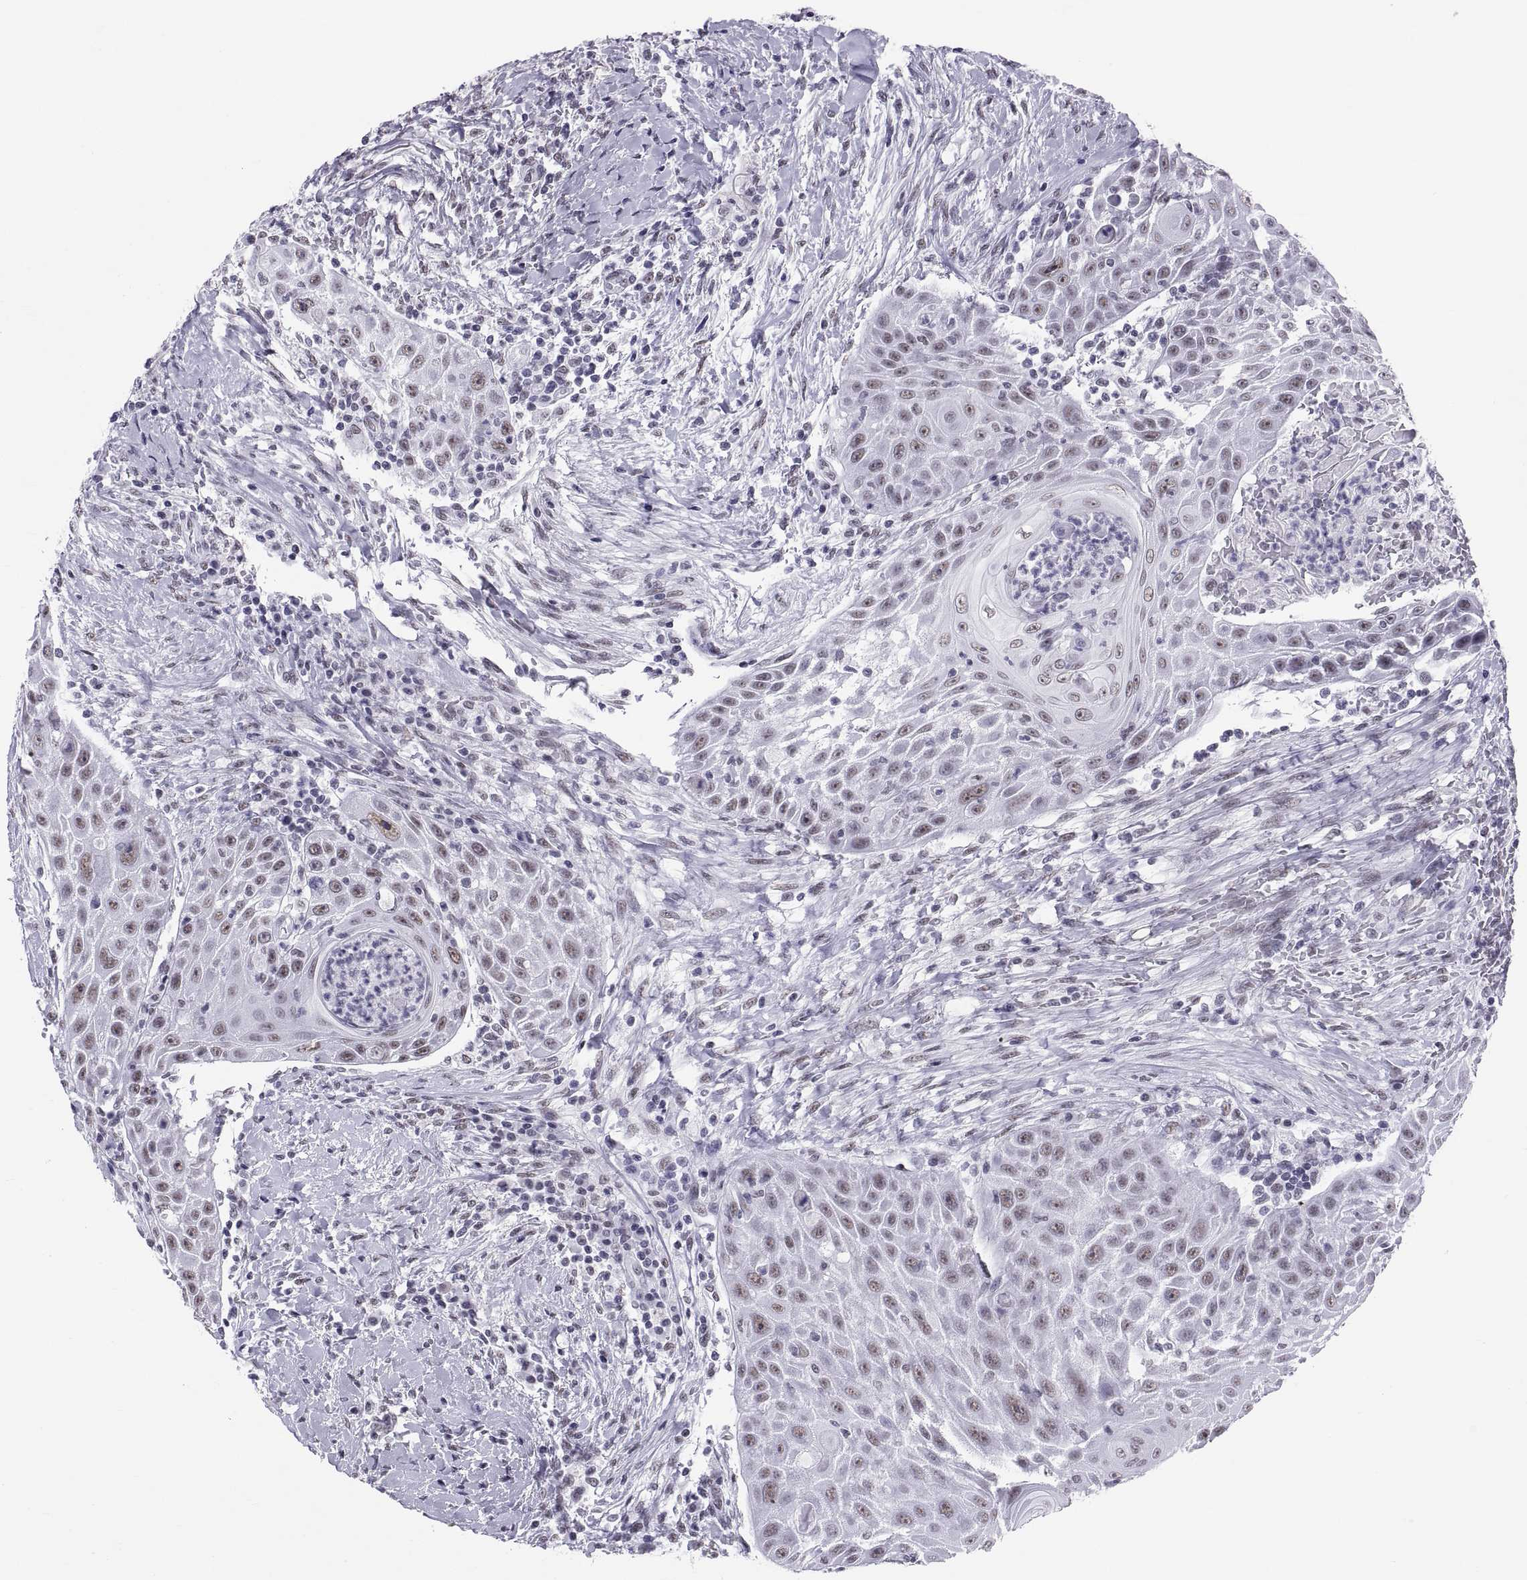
{"staining": {"intensity": "weak", "quantity": ">75%", "location": "nuclear"}, "tissue": "head and neck cancer", "cell_type": "Tumor cells", "image_type": "cancer", "snomed": [{"axis": "morphology", "description": "Squamous cell carcinoma, NOS"}, {"axis": "topography", "description": "Head-Neck"}], "caption": "Protein analysis of head and neck cancer (squamous cell carcinoma) tissue displays weak nuclear staining in approximately >75% of tumor cells. (IHC, brightfield microscopy, high magnification).", "gene": "NEUROD6", "patient": {"sex": "male", "age": 69}}